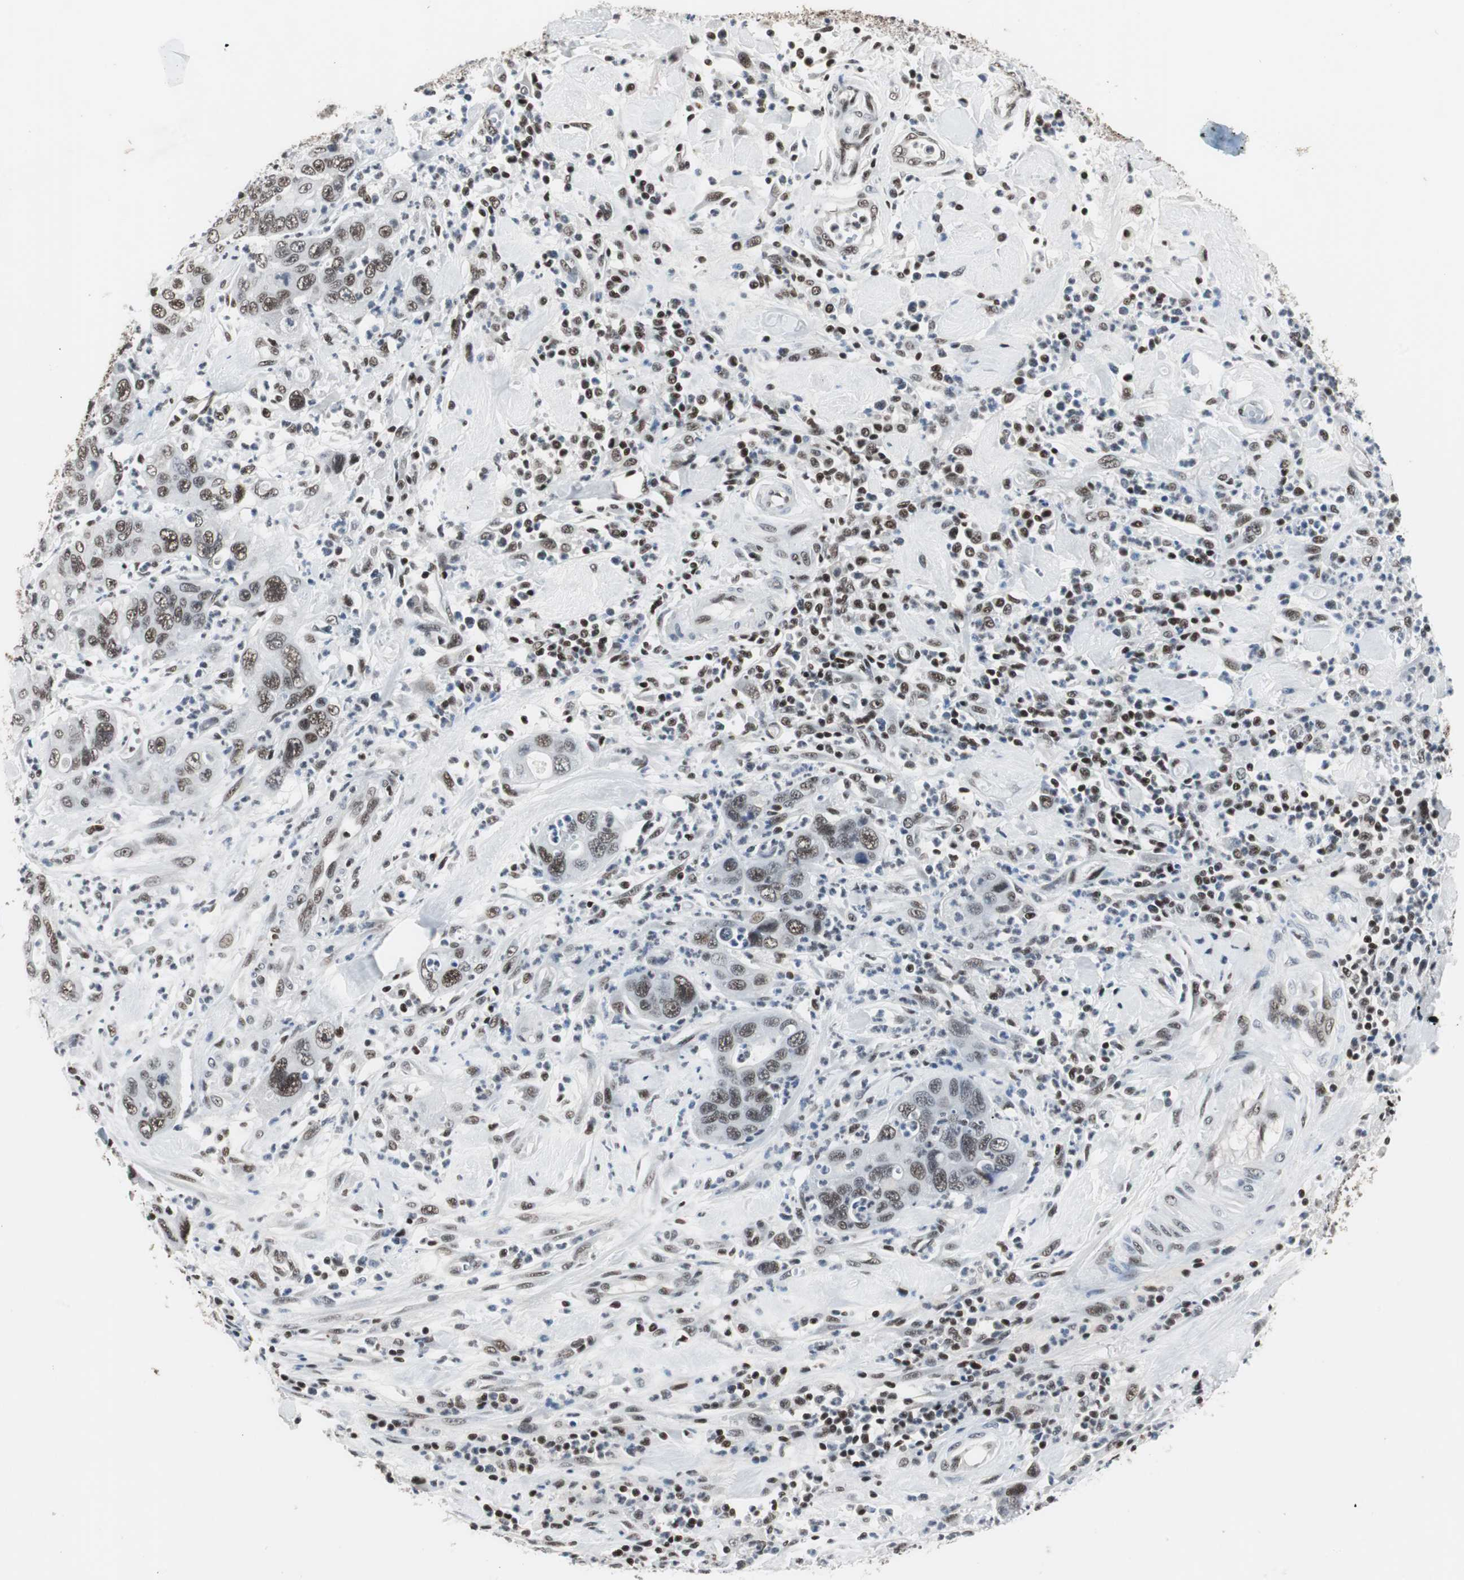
{"staining": {"intensity": "moderate", "quantity": ">75%", "location": "nuclear"}, "tissue": "pancreatic cancer", "cell_type": "Tumor cells", "image_type": "cancer", "snomed": [{"axis": "morphology", "description": "Adenocarcinoma, NOS"}, {"axis": "topography", "description": "Pancreas"}], "caption": "A histopathology image showing moderate nuclear staining in approximately >75% of tumor cells in adenocarcinoma (pancreatic), as visualized by brown immunohistochemical staining.", "gene": "RAD9A", "patient": {"sex": "female", "age": 71}}